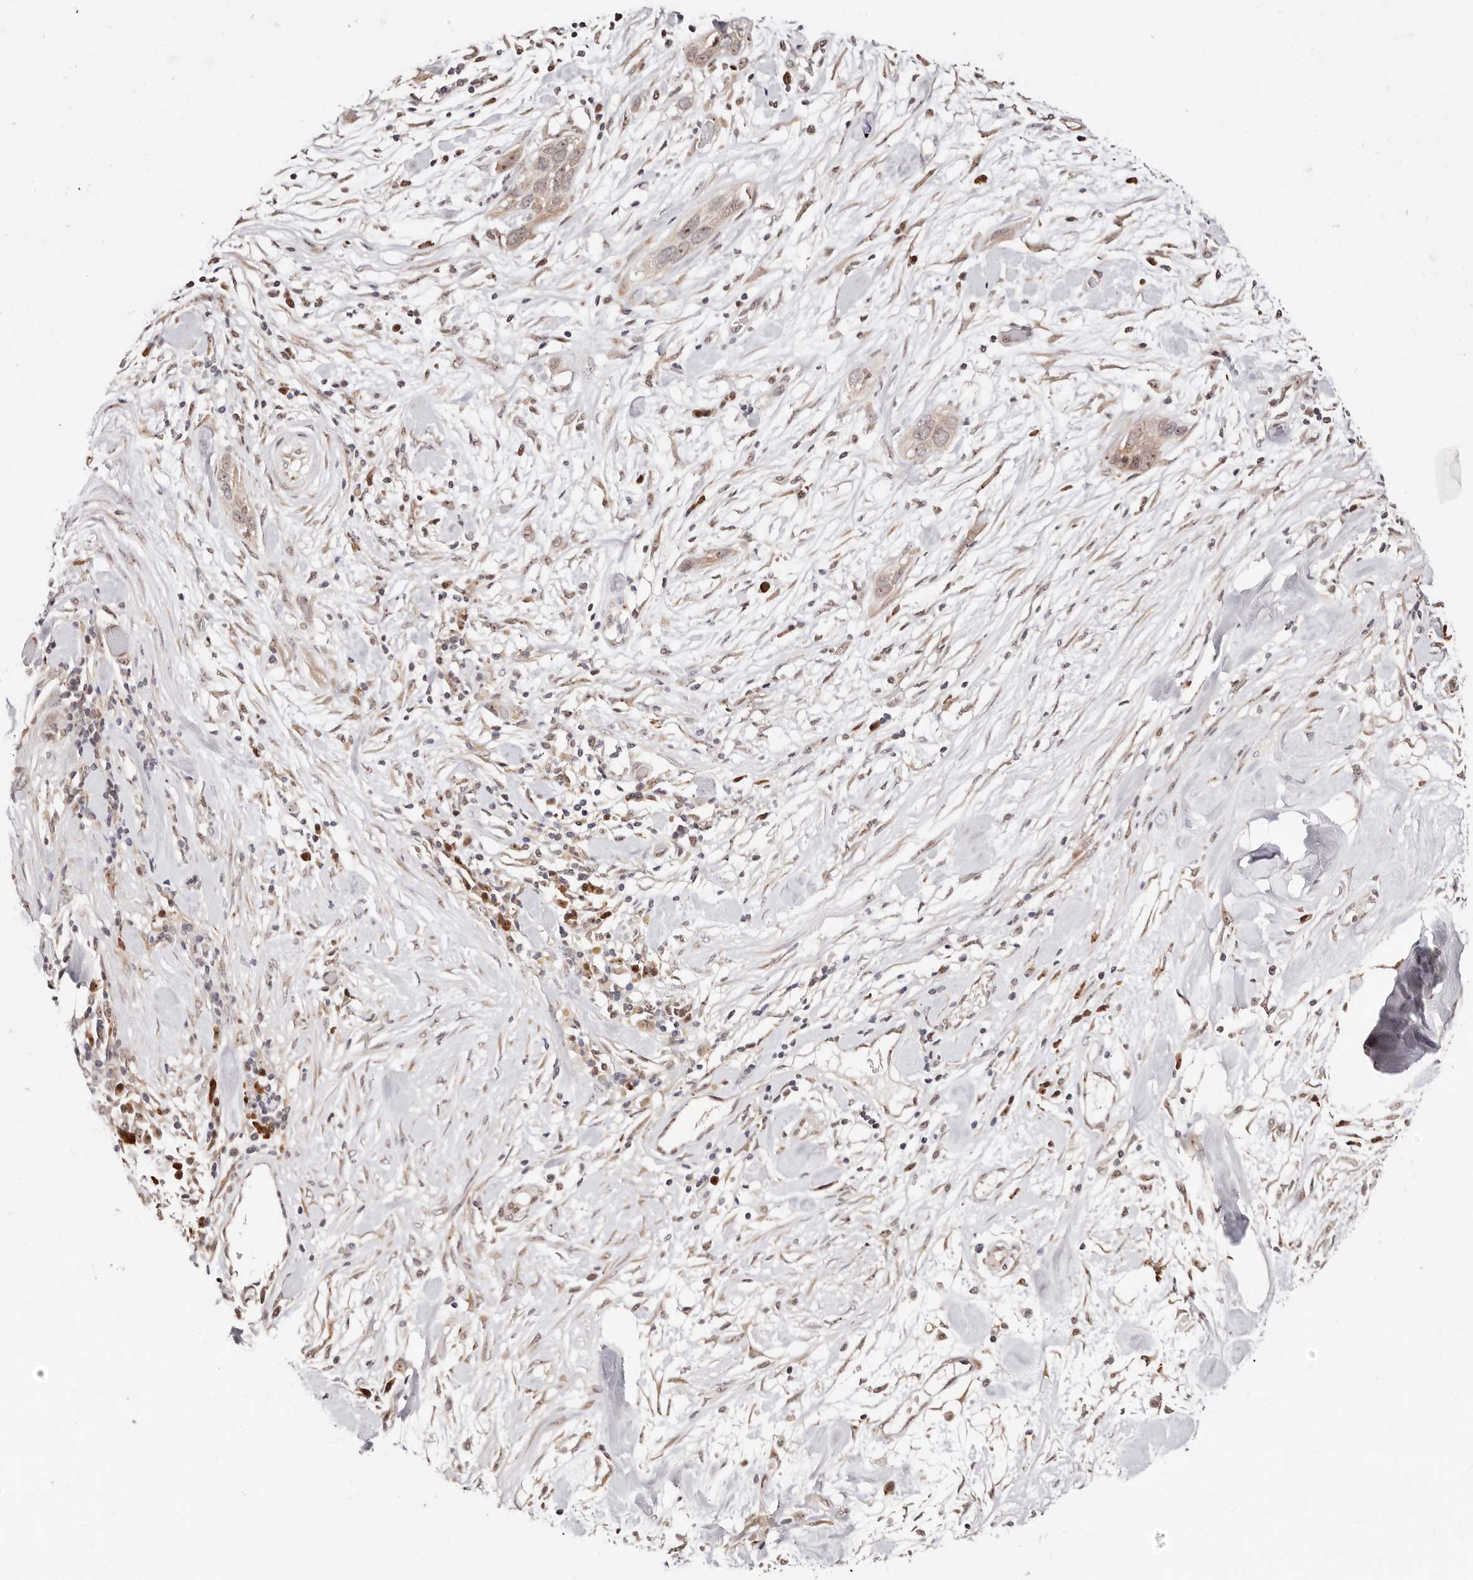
{"staining": {"intensity": "weak", "quantity": "<25%", "location": "cytoplasmic/membranous,nuclear"}, "tissue": "pancreatic cancer", "cell_type": "Tumor cells", "image_type": "cancer", "snomed": [{"axis": "morphology", "description": "Adenocarcinoma, NOS"}, {"axis": "topography", "description": "Pancreas"}], "caption": "High power microscopy micrograph of an immunohistochemistry (IHC) image of pancreatic cancer, revealing no significant expression in tumor cells. (Stains: DAB IHC with hematoxylin counter stain, Microscopy: brightfield microscopy at high magnification).", "gene": "APOL6", "patient": {"sex": "female", "age": 60}}